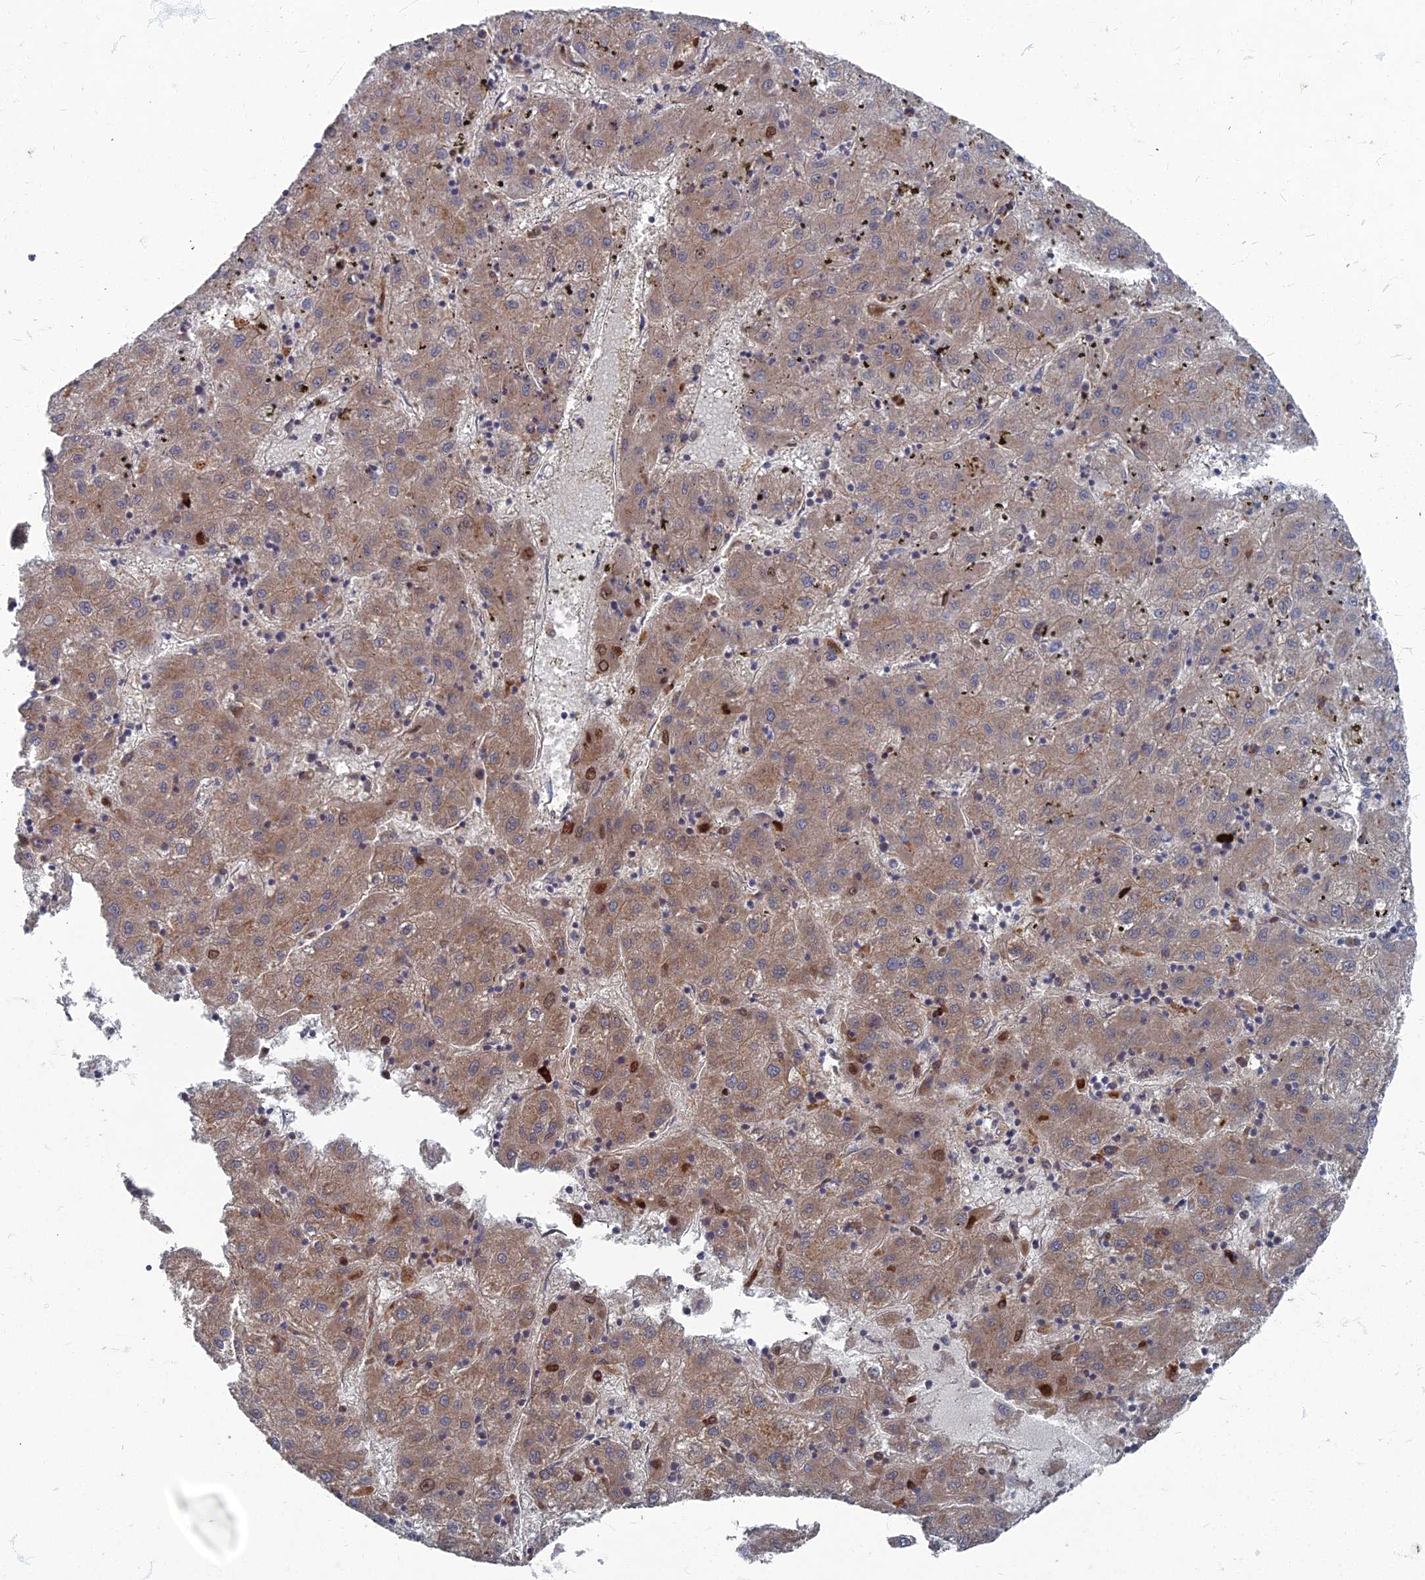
{"staining": {"intensity": "moderate", "quantity": ">75%", "location": "cytoplasmic/membranous"}, "tissue": "liver cancer", "cell_type": "Tumor cells", "image_type": "cancer", "snomed": [{"axis": "morphology", "description": "Carcinoma, Hepatocellular, NOS"}, {"axis": "topography", "description": "Liver"}], "caption": "This micrograph shows IHC staining of liver cancer (hepatocellular carcinoma), with medium moderate cytoplasmic/membranous positivity in about >75% of tumor cells.", "gene": "PPCDC", "patient": {"sex": "male", "age": 72}}